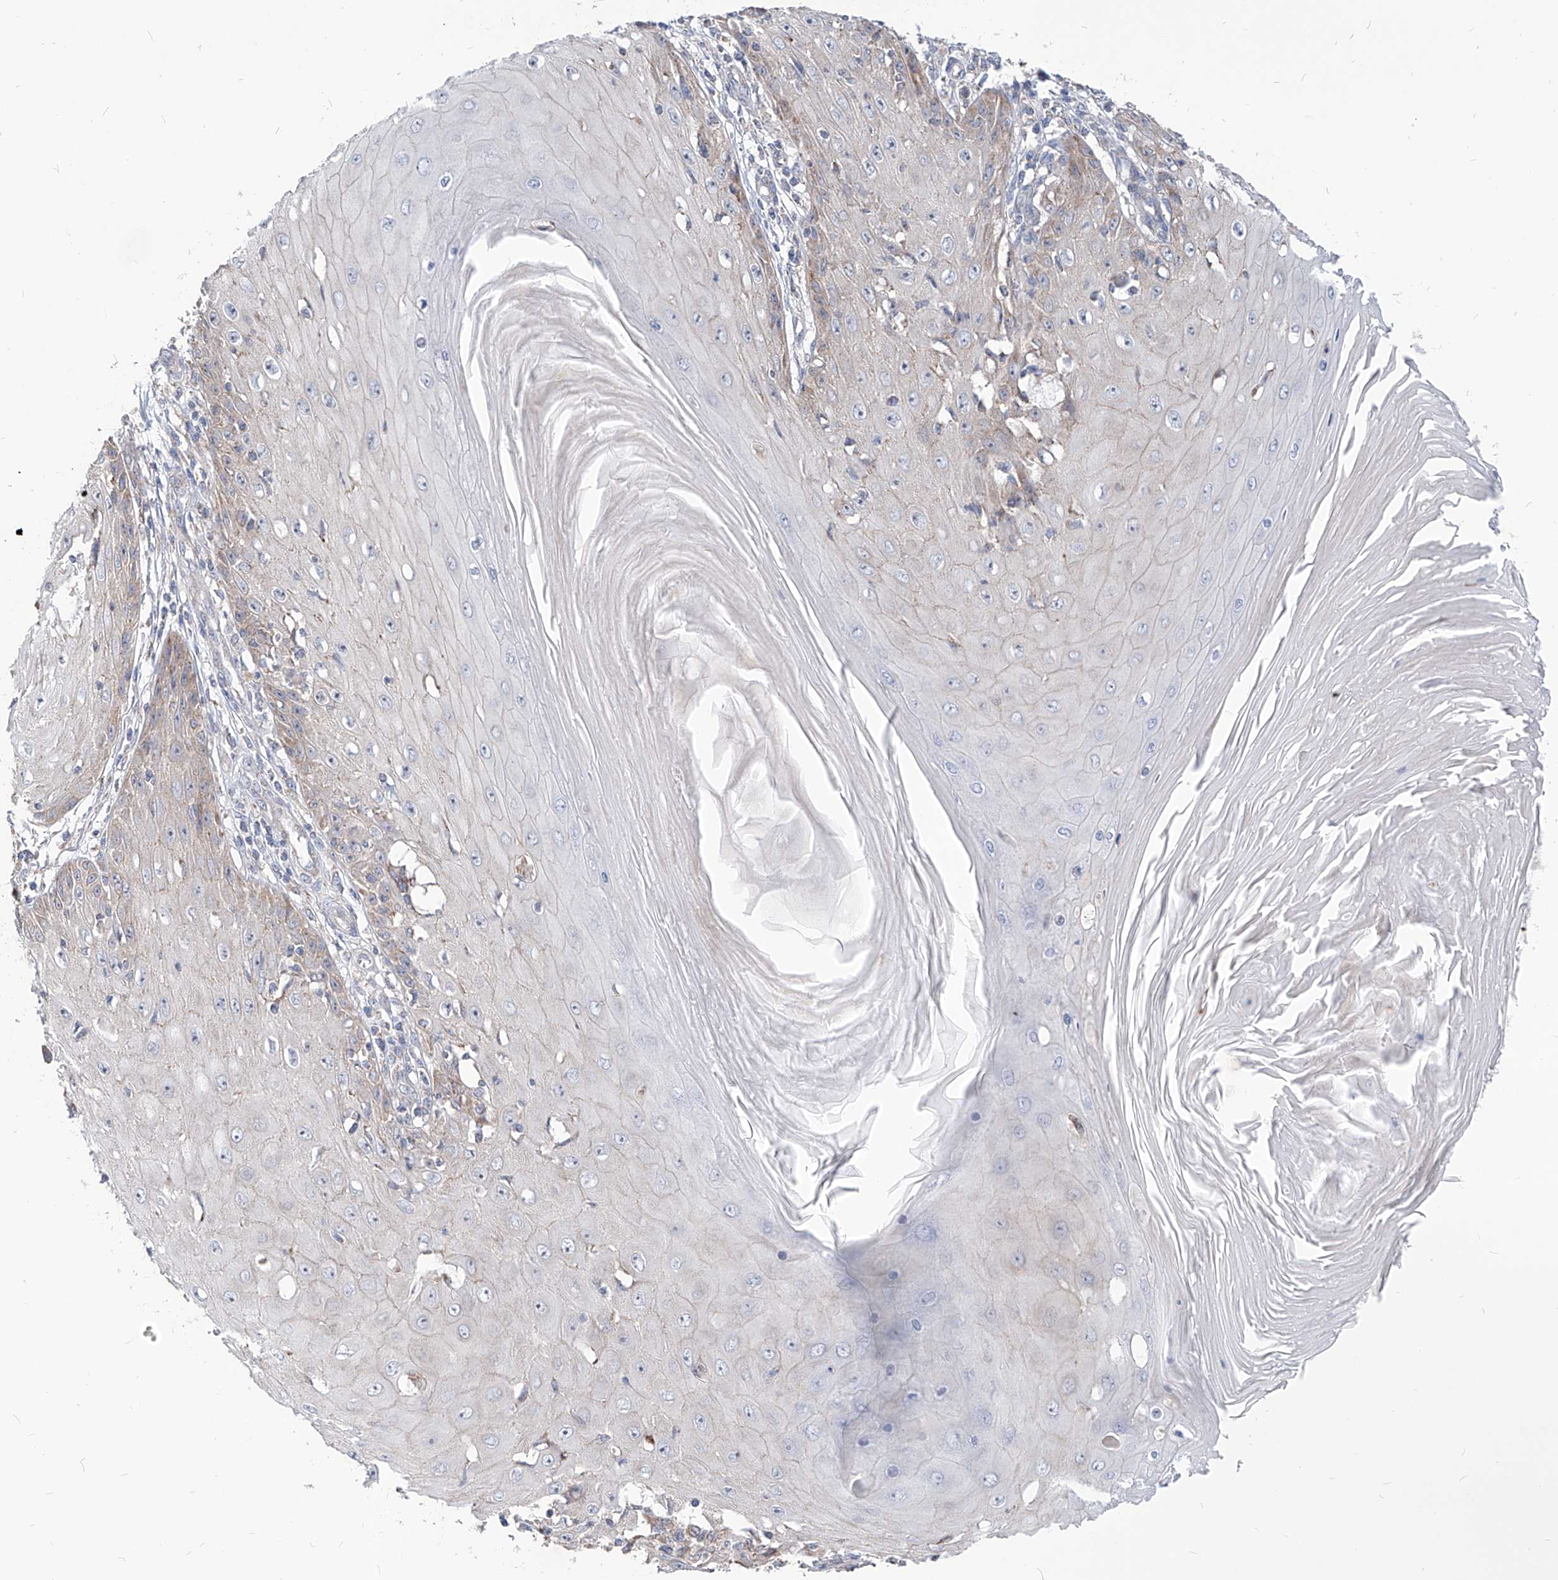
{"staining": {"intensity": "weak", "quantity": "<25%", "location": "cytoplasmic/membranous"}, "tissue": "skin cancer", "cell_type": "Tumor cells", "image_type": "cancer", "snomed": [{"axis": "morphology", "description": "Squamous cell carcinoma, NOS"}, {"axis": "topography", "description": "Skin"}], "caption": "Immunohistochemistry (IHC) photomicrograph of neoplastic tissue: human skin cancer (squamous cell carcinoma) stained with DAB shows no significant protein staining in tumor cells.", "gene": "AGPS", "patient": {"sex": "female", "age": 73}}